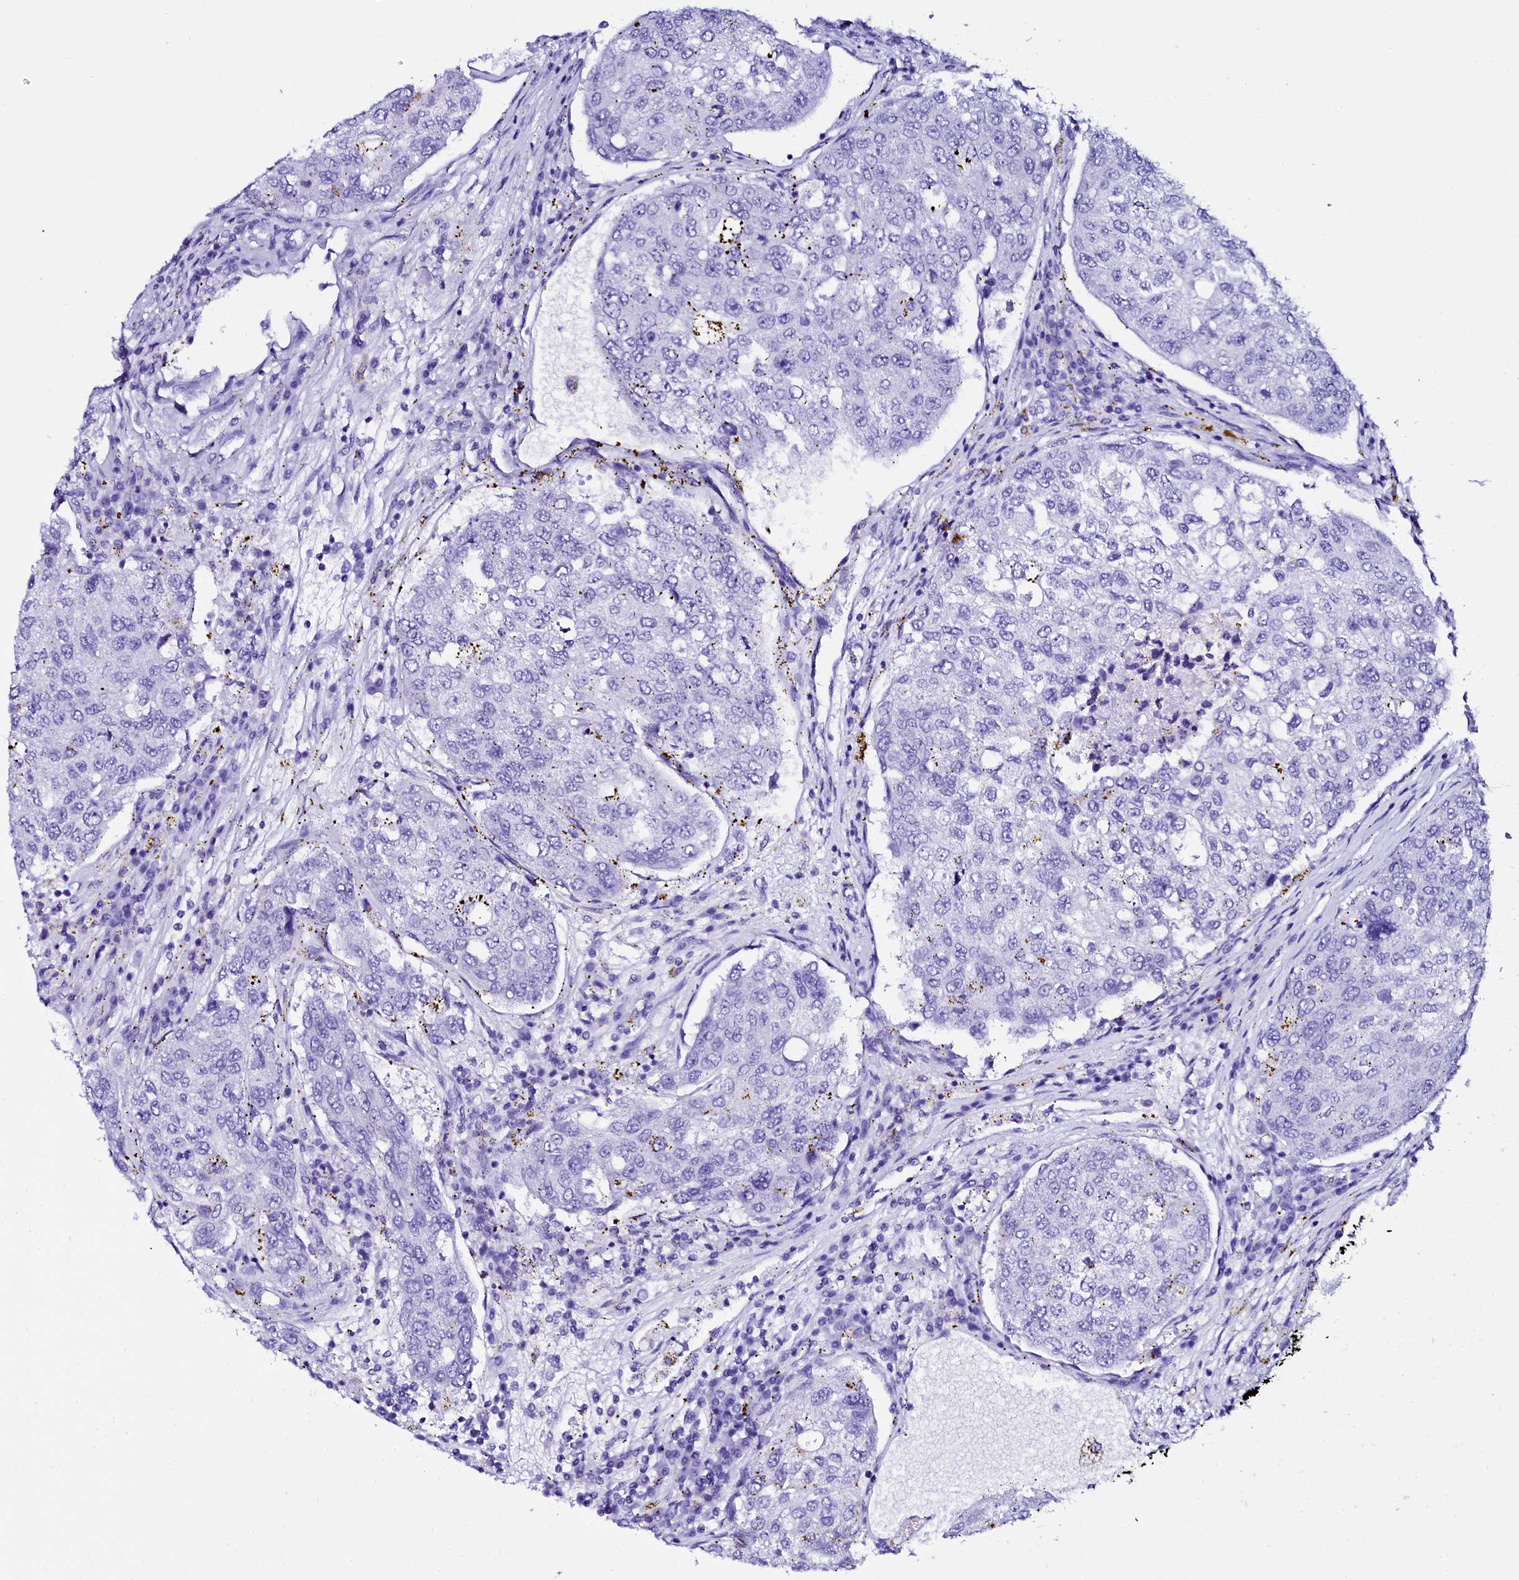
{"staining": {"intensity": "negative", "quantity": "none", "location": "none"}, "tissue": "urothelial cancer", "cell_type": "Tumor cells", "image_type": "cancer", "snomed": [{"axis": "morphology", "description": "Urothelial carcinoma, High grade"}, {"axis": "topography", "description": "Lymph node"}, {"axis": "topography", "description": "Urinary bladder"}], "caption": "IHC micrograph of urothelial cancer stained for a protein (brown), which demonstrates no staining in tumor cells. Nuclei are stained in blue.", "gene": "SORD", "patient": {"sex": "male", "age": 51}}